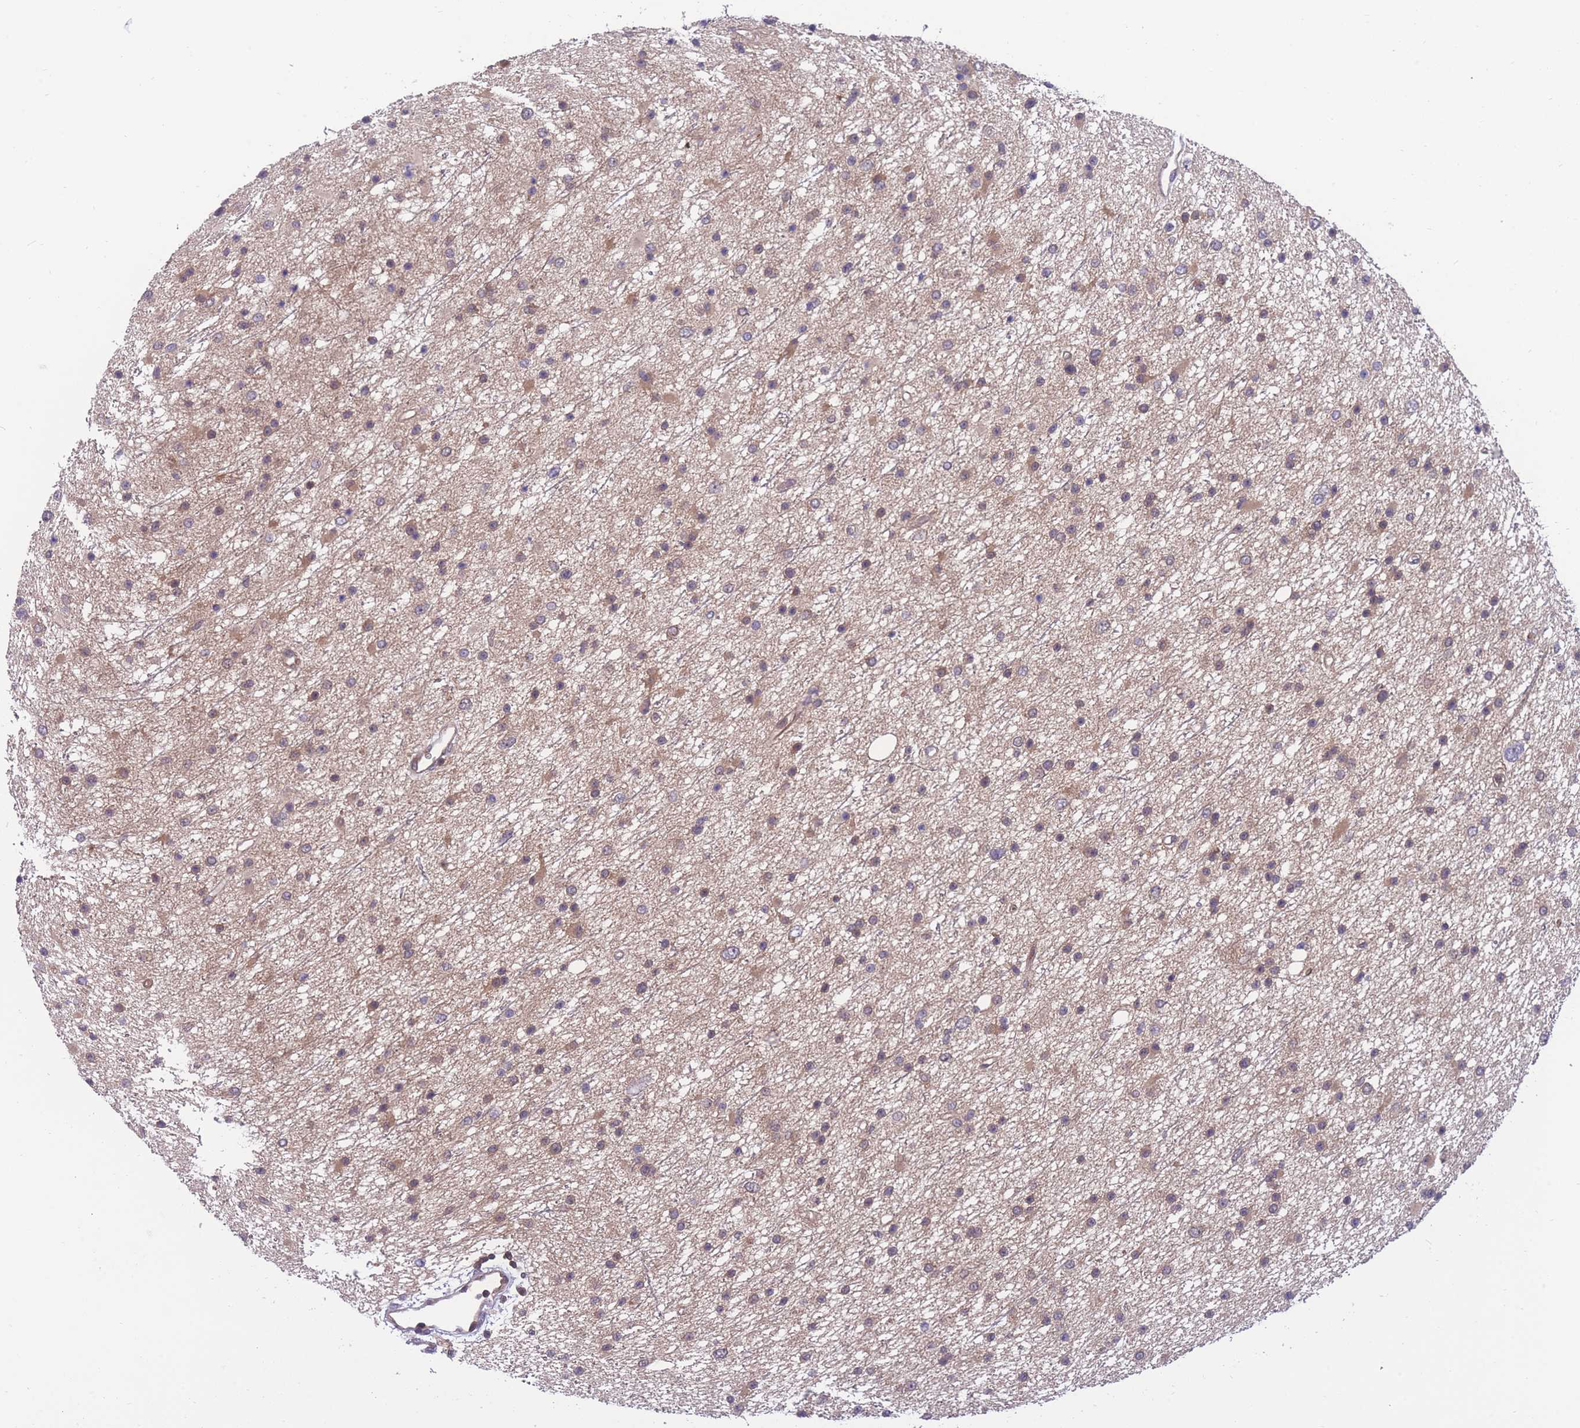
{"staining": {"intensity": "weak", "quantity": ">75%", "location": "cytoplasmic/membranous"}, "tissue": "glioma", "cell_type": "Tumor cells", "image_type": "cancer", "snomed": [{"axis": "morphology", "description": "Glioma, malignant, Low grade"}, {"axis": "topography", "description": "Cerebral cortex"}], "caption": "This micrograph demonstrates immunohistochemistry staining of low-grade glioma (malignant), with low weak cytoplasmic/membranous positivity in about >75% of tumor cells.", "gene": "UBE2N", "patient": {"sex": "female", "age": 39}}